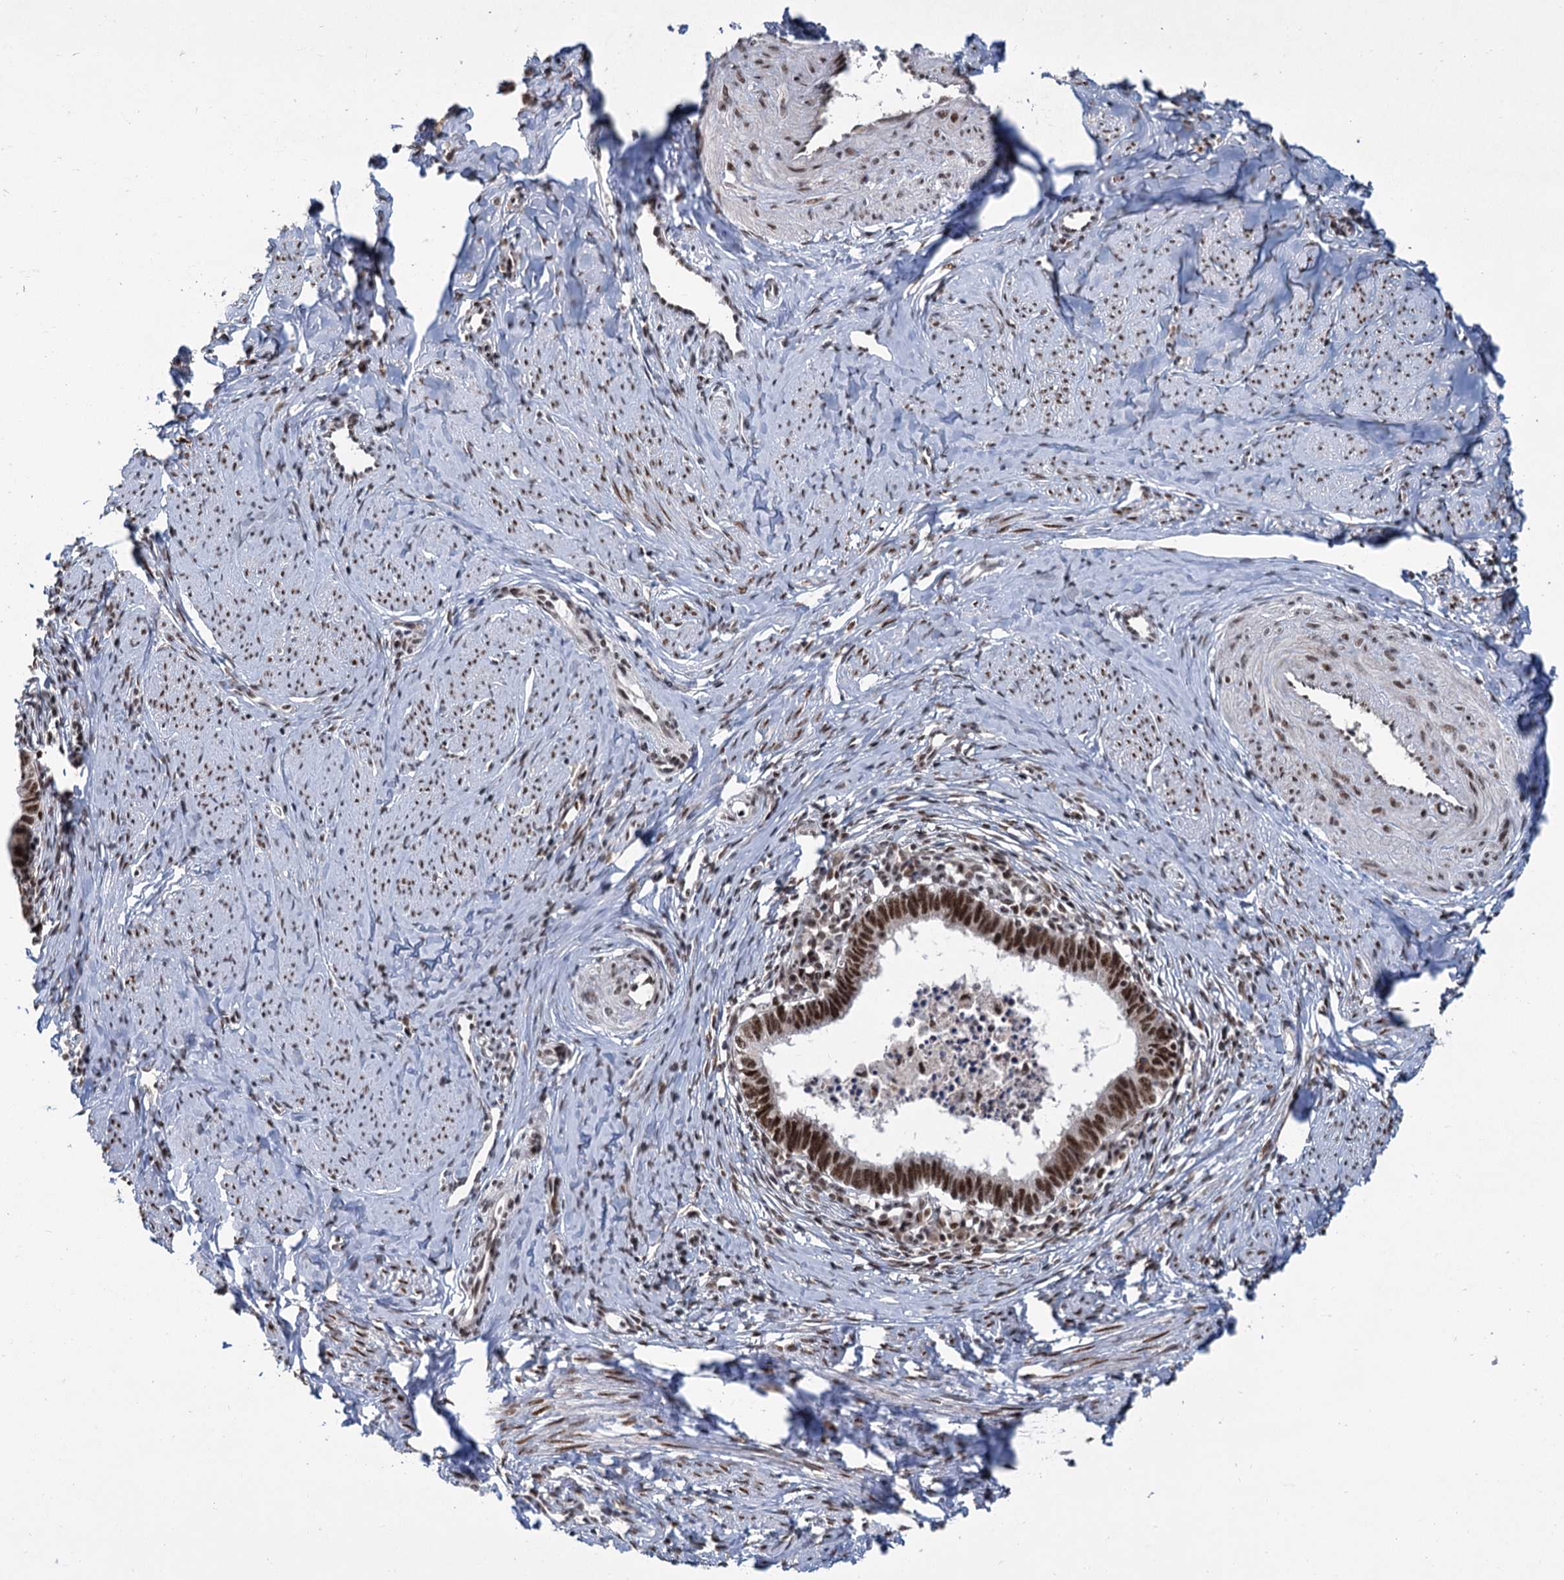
{"staining": {"intensity": "strong", "quantity": ">75%", "location": "nuclear"}, "tissue": "cervical cancer", "cell_type": "Tumor cells", "image_type": "cancer", "snomed": [{"axis": "morphology", "description": "Adenocarcinoma, NOS"}, {"axis": "topography", "description": "Cervix"}], "caption": "Immunohistochemical staining of cervical cancer exhibits high levels of strong nuclear protein positivity in approximately >75% of tumor cells. (brown staining indicates protein expression, while blue staining denotes nuclei).", "gene": "WBP4", "patient": {"sex": "female", "age": 36}}